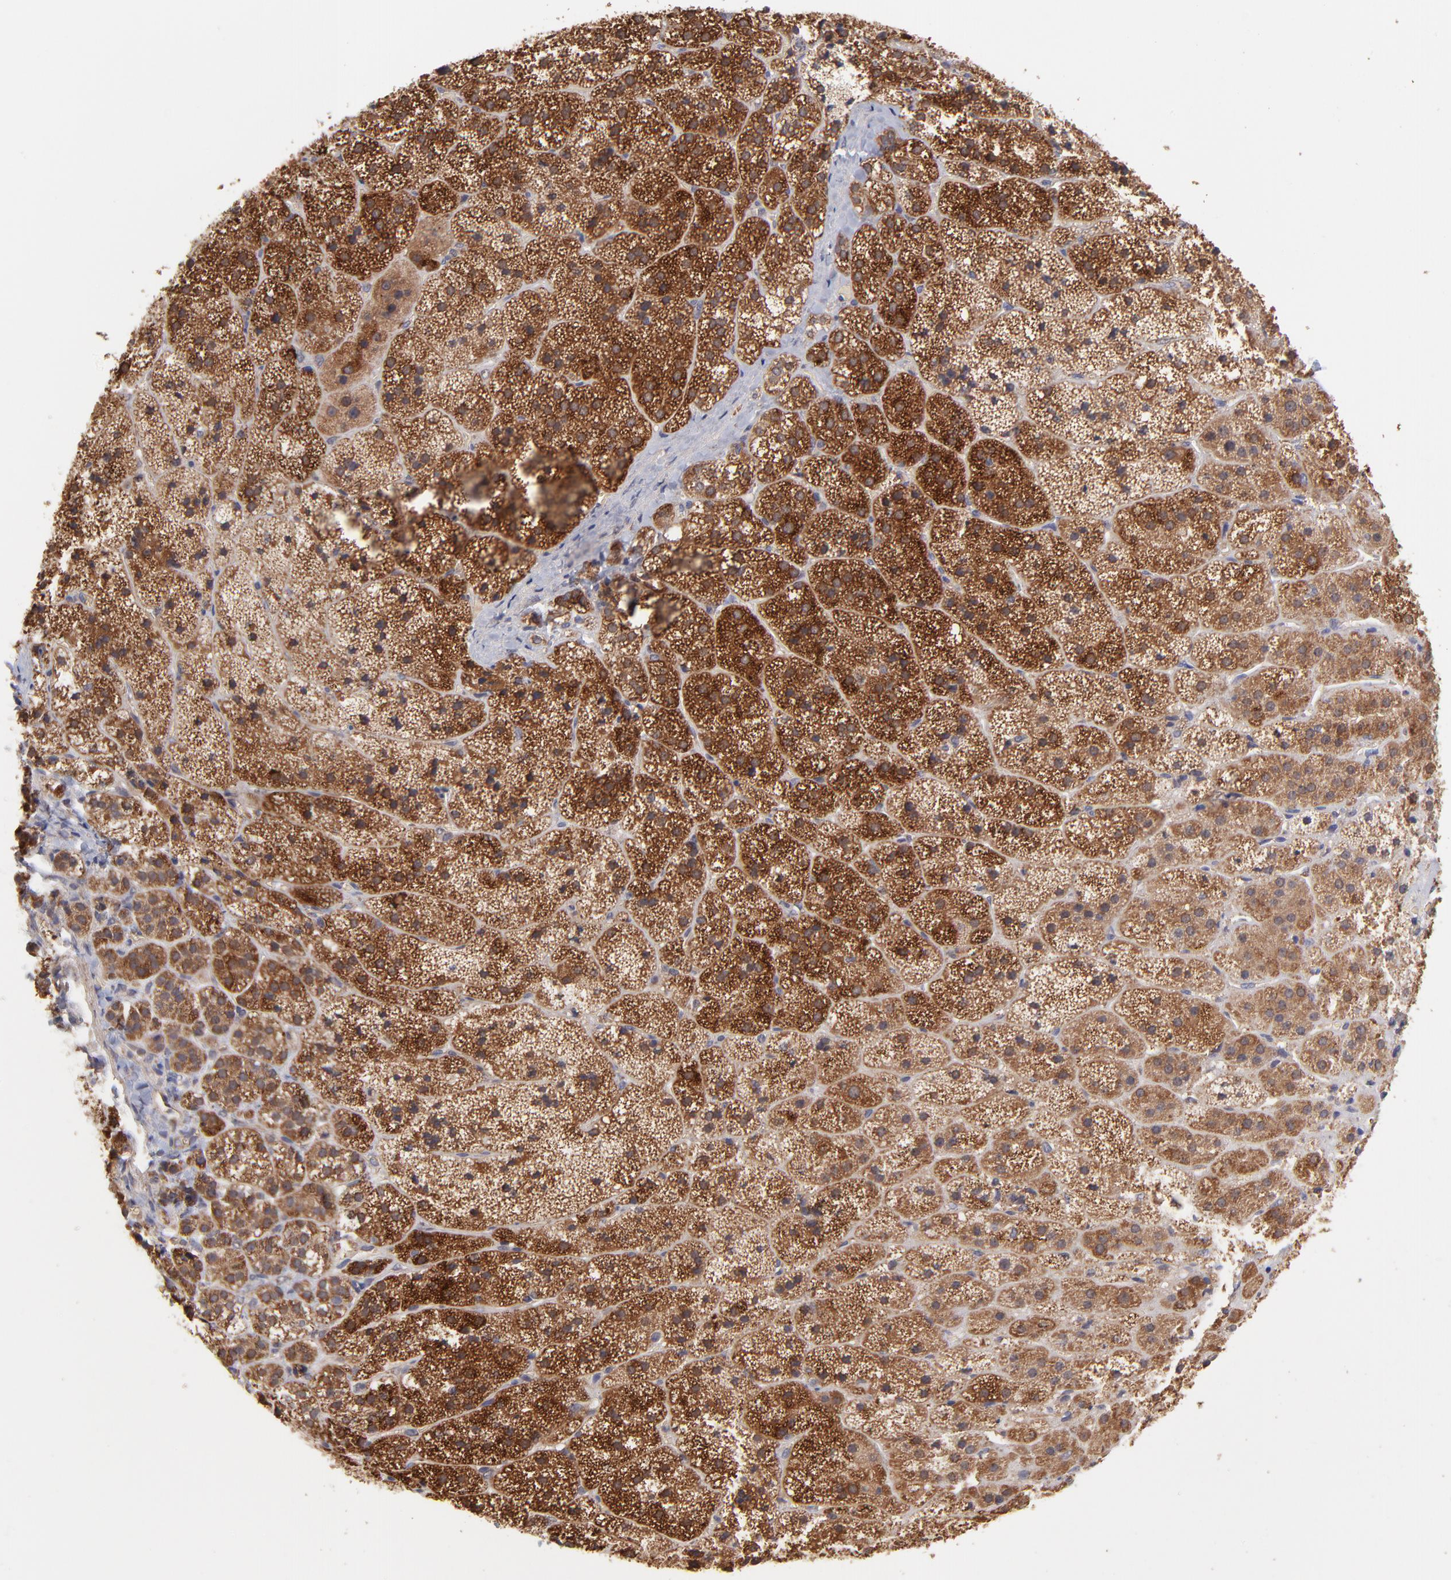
{"staining": {"intensity": "strong", "quantity": ">75%", "location": "cytoplasmic/membranous"}, "tissue": "adrenal gland", "cell_type": "Glandular cells", "image_type": "normal", "snomed": [{"axis": "morphology", "description": "Normal tissue, NOS"}, {"axis": "topography", "description": "Adrenal gland"}], "caption": "Brown immunohistochemical staining in normal adrenal gland exhibits strong cytoplasmic/membranous staining in approximately >75% of glandular cells.", "gene": "UBE2H", "patient": {"sex": "female", "age": 44}}